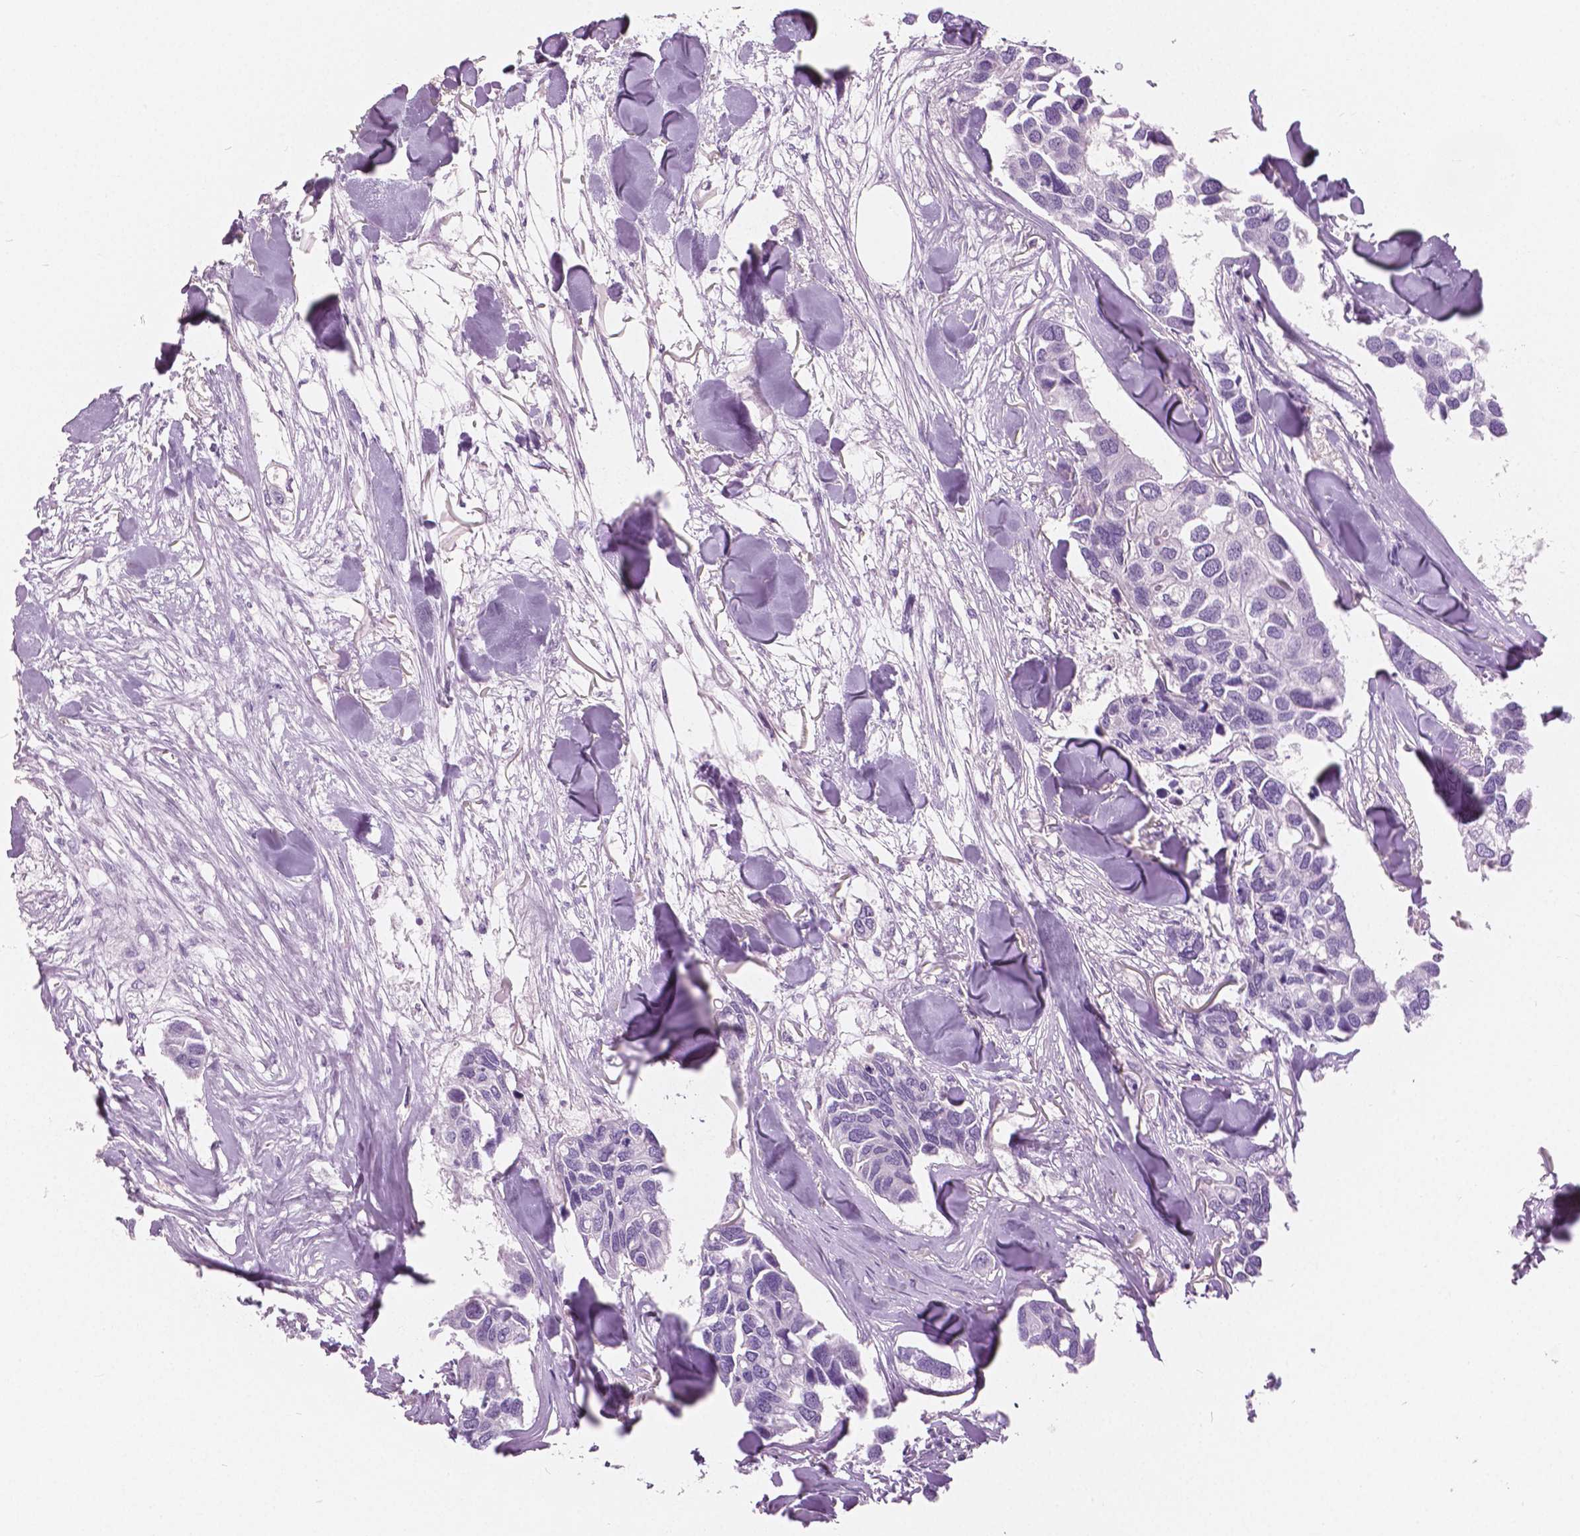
{"staining": {"intensity": "negative", "quantity": "none", "location": "none"}, "tissue": "breast cancer", "cell_type": "Tumor cells", "image_type": "cancer", "snomed": [{"axis": "morphology", "description": "Duct carcinoma"}, {"axis": "topography", "description": "Breast"}], "caption": "The histopathology image demonstrates no significant staining in tumor cells of breast invasive ductal carcinoma.", "gene": "GALM", "patient": {"sex": "female", "age": 83}}